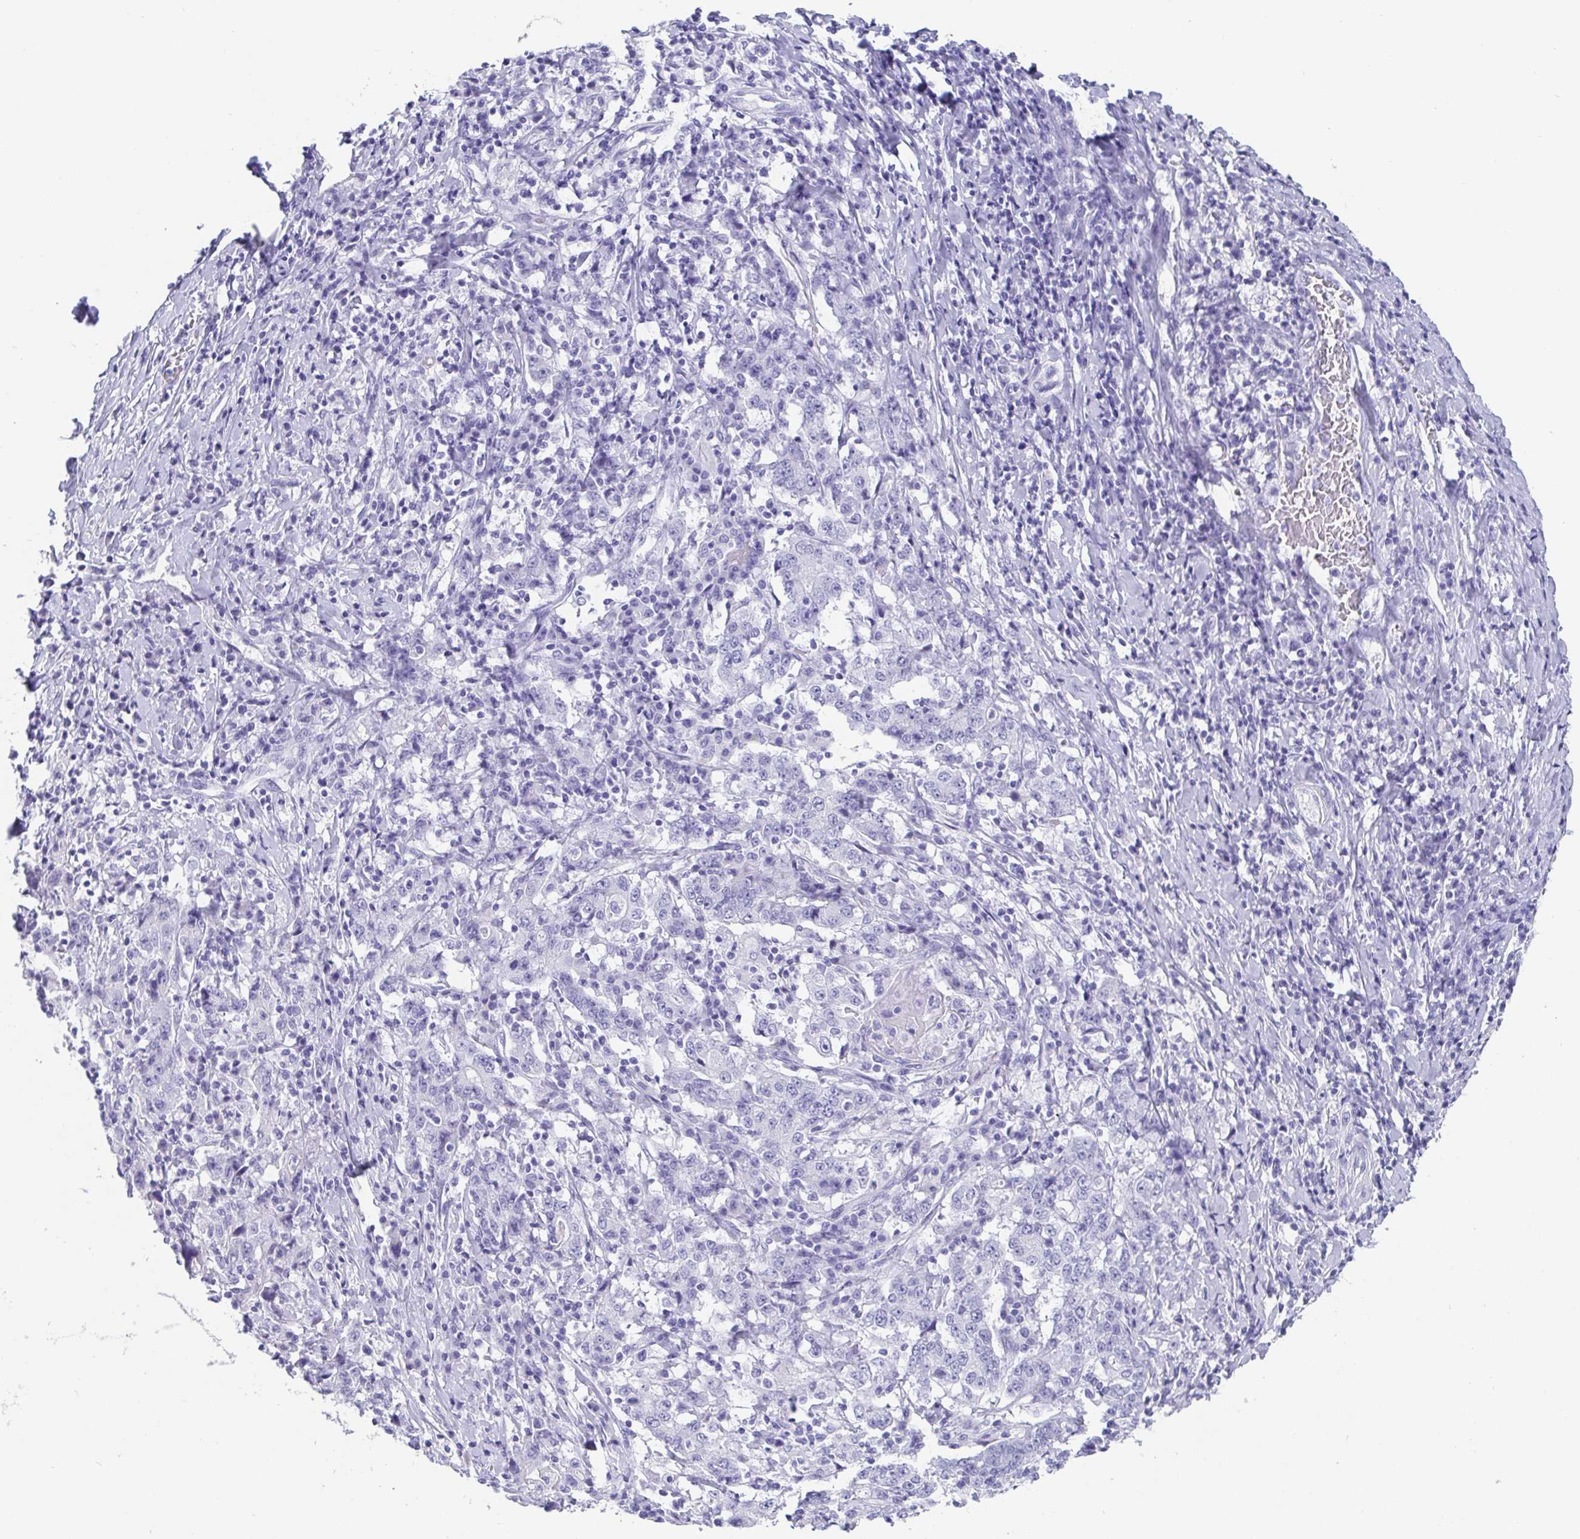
{"staining": {"intensity": "negative", "quantity": "none", "location": "none"}, "tissue": "stomach cancer", "cell_type": "Tumor cells", "image_type": "cancer", "snomed": [{"axis": "morphology", "description": "Normal tissue, NOS"}, {"axis": "morphology", "description": "Adenocarcinoma, NOS"}, {"axis": "topography", "description": "Stomach, upper"}, {"axis": "topography", "description": "Stomach"}], "caption": "High magnification brightfield microscopy of adenocarcinoma (stomach) stained with DAB (brown) and counterstained with hematoxylin (blue): tumor cells show no significant positivity. Brightfield microscopy of immunohistochemistry (IHC) stained with DAB (brown) and hematoxylin (blue), captured at high magnification.", "gene": "SCGN", "patient": {"sex": "male", "age": 59}}